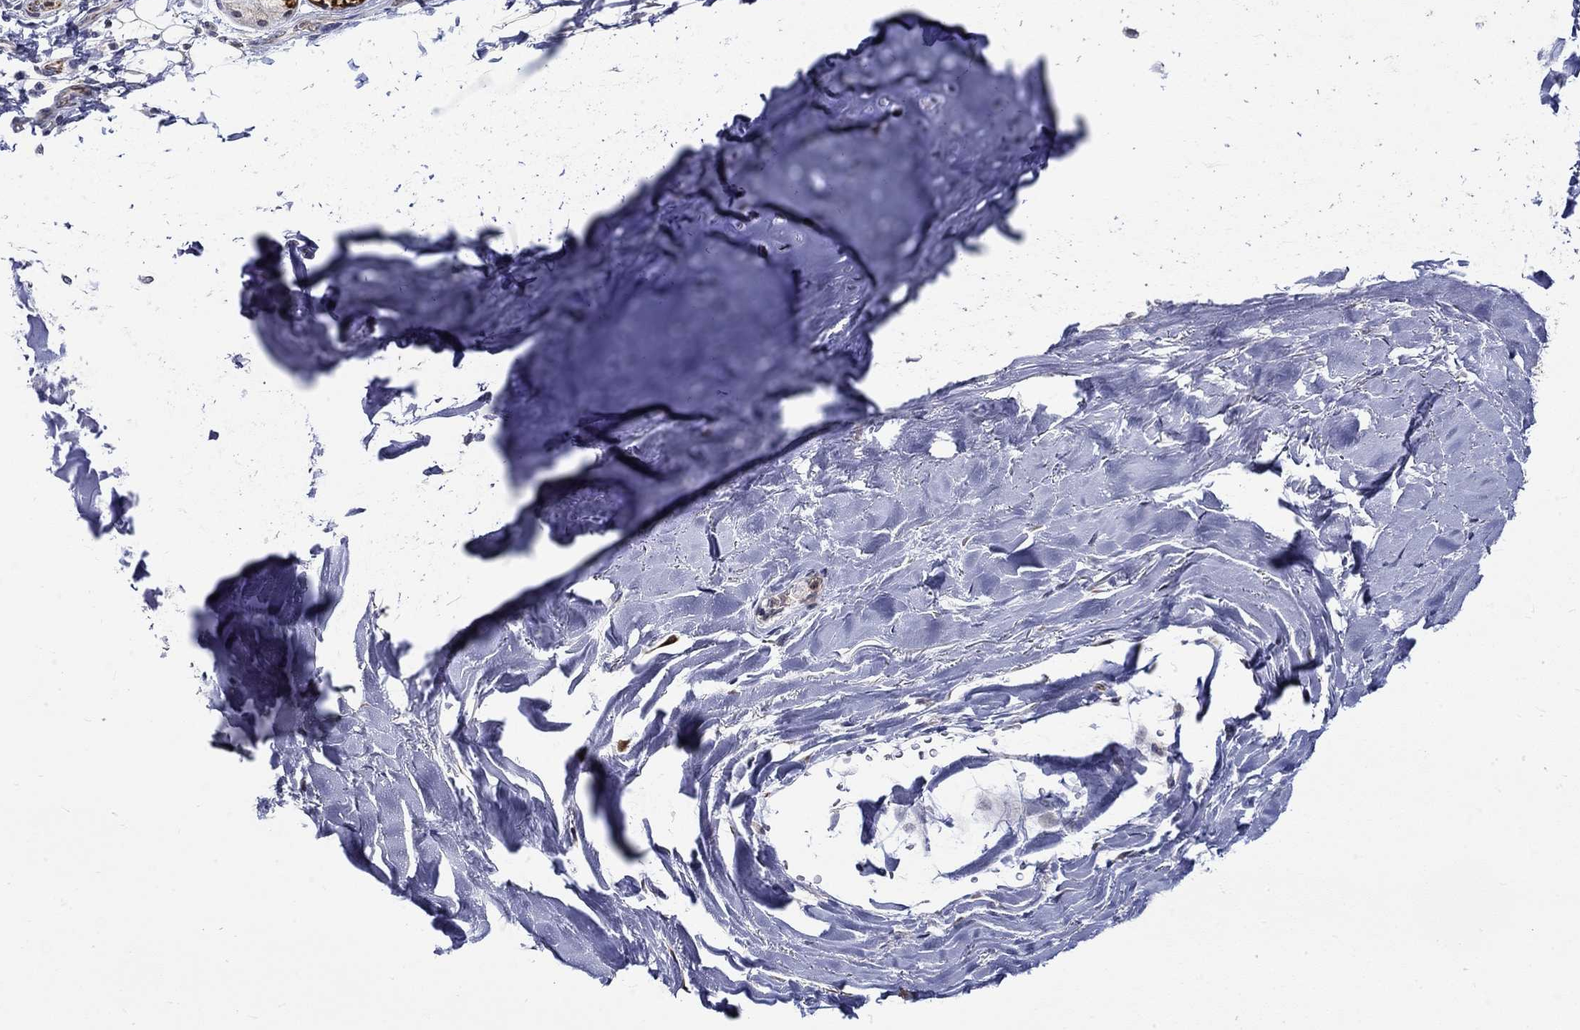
{"staining": {"intensity": "strong", "quantity": "25%-75%", "location": "cytoplasmic/membranous"}, "tissue": "bronchus", "cell_type": "Respiratory epithelial cells", "image_type": "normal", "snomed": [{"axis": "morphology", "description": "Normal tissue, NOS"}, {"axis": "morphology", "description": "Squamous cell carcinoma, NOS"}, {"axis": "topography", "description": "Bronchus"}, {"axis": "topography", "description": "Lung"}], "caption": "Immunohistochemistry (DAB (3,3'-diaminobenzidine)) staining of benign human bronchus reveals strong cytoplasmic/membranous protein staining in approximately 25%-75% of respiratory epithelial cells.", "gene": "ST6GALNAC1", "patient": {"sex": "male", "age": 69}}